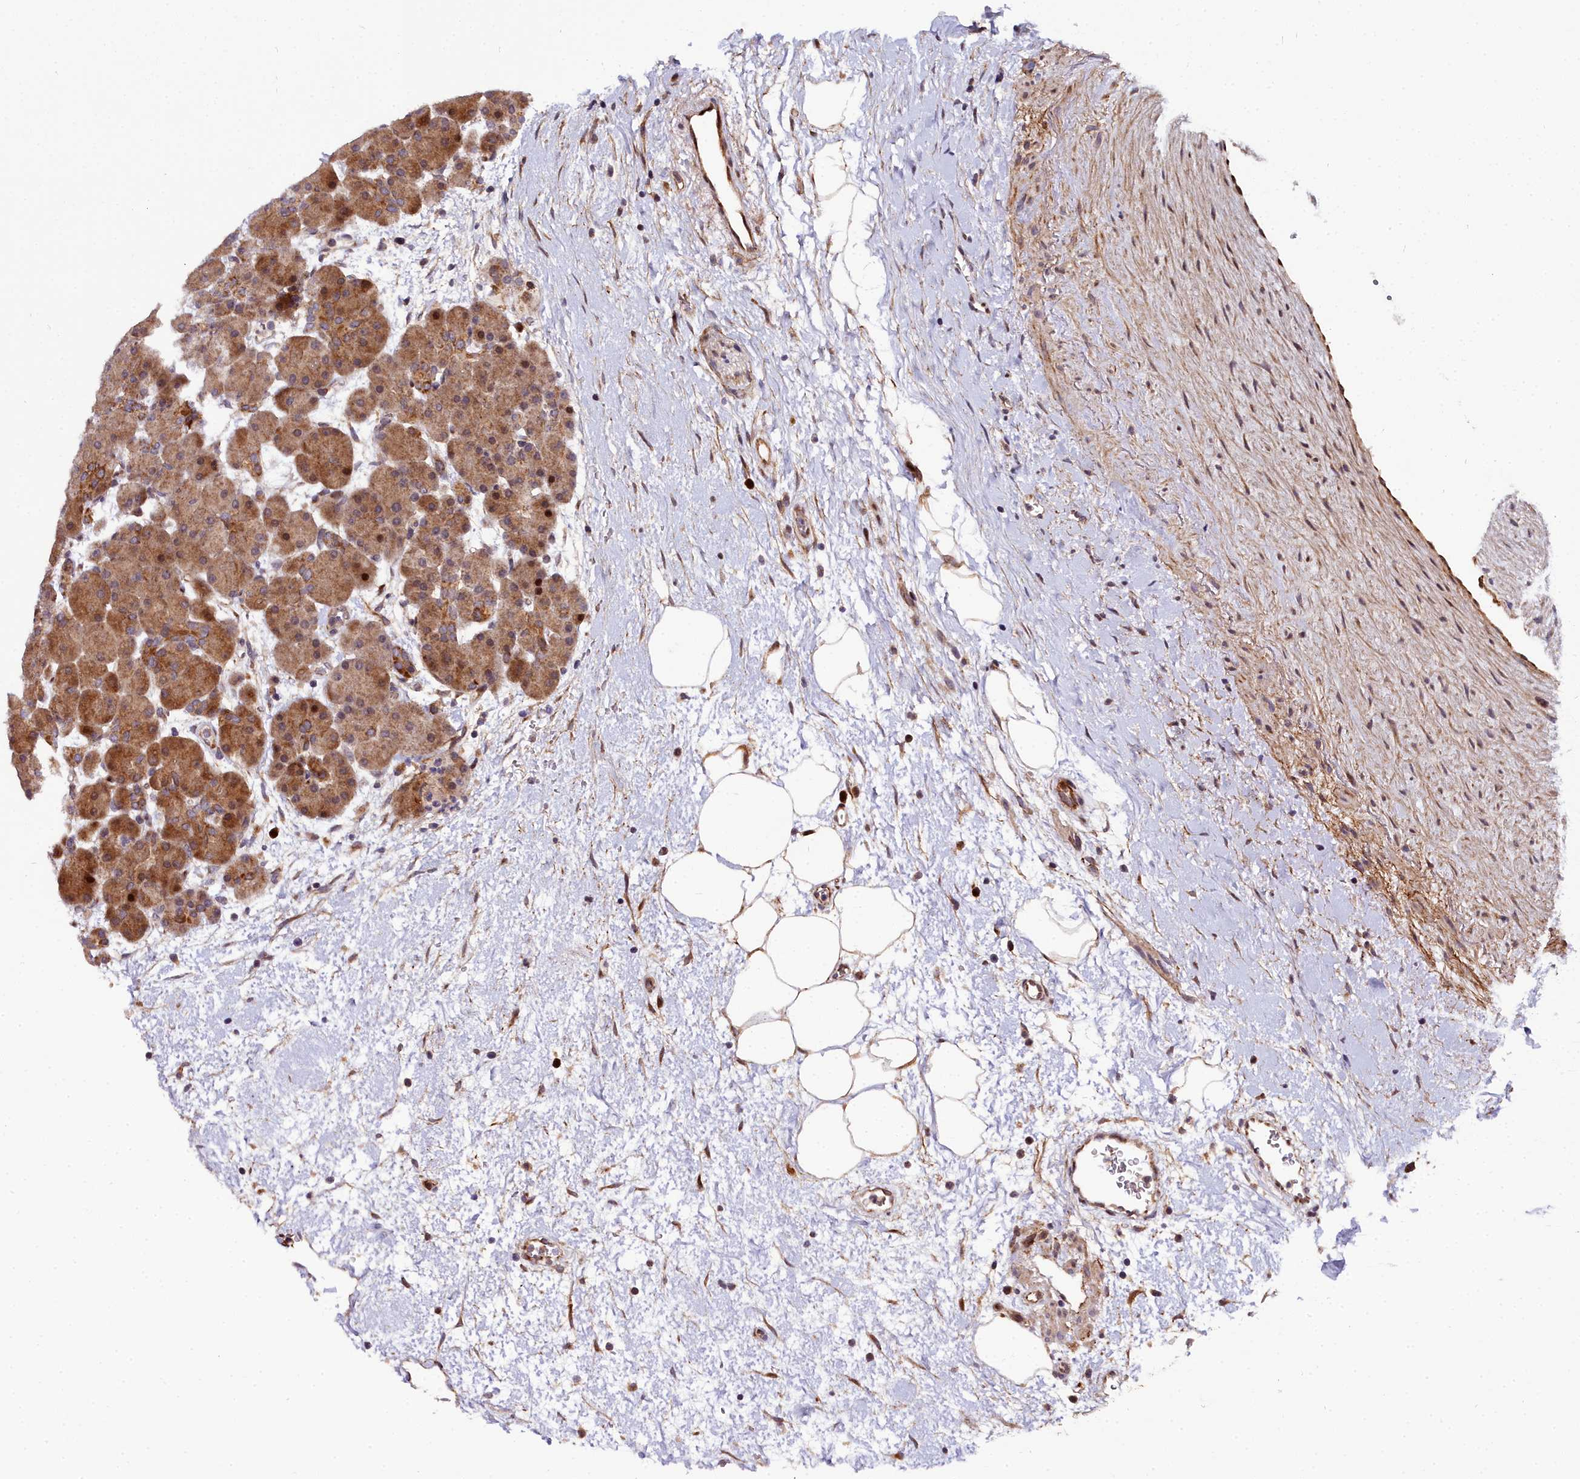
{"staining": {"intensity": "moderate", "quantity": ">75%", "location": "cytoplasmic/membranous,nuclear"}, "tissue": "pancreas", "cell_type": "Exocrine glandular cells", "image_type": "normal", "snomed": [{"axis": "morphology", "description": "Normal tissue, NOS"}, {"axis": "topography", "description": "Pancreas"}], "caption": "Immunohistochemical staining of benign pancreas demonstrates >75% levels of moderate cytoplasmic/membranous,nuclear protein expression in about >75% of exocrine glandular cells.", "gene": "MRPS11", "patient": {"sex": "male", "age": 66}}